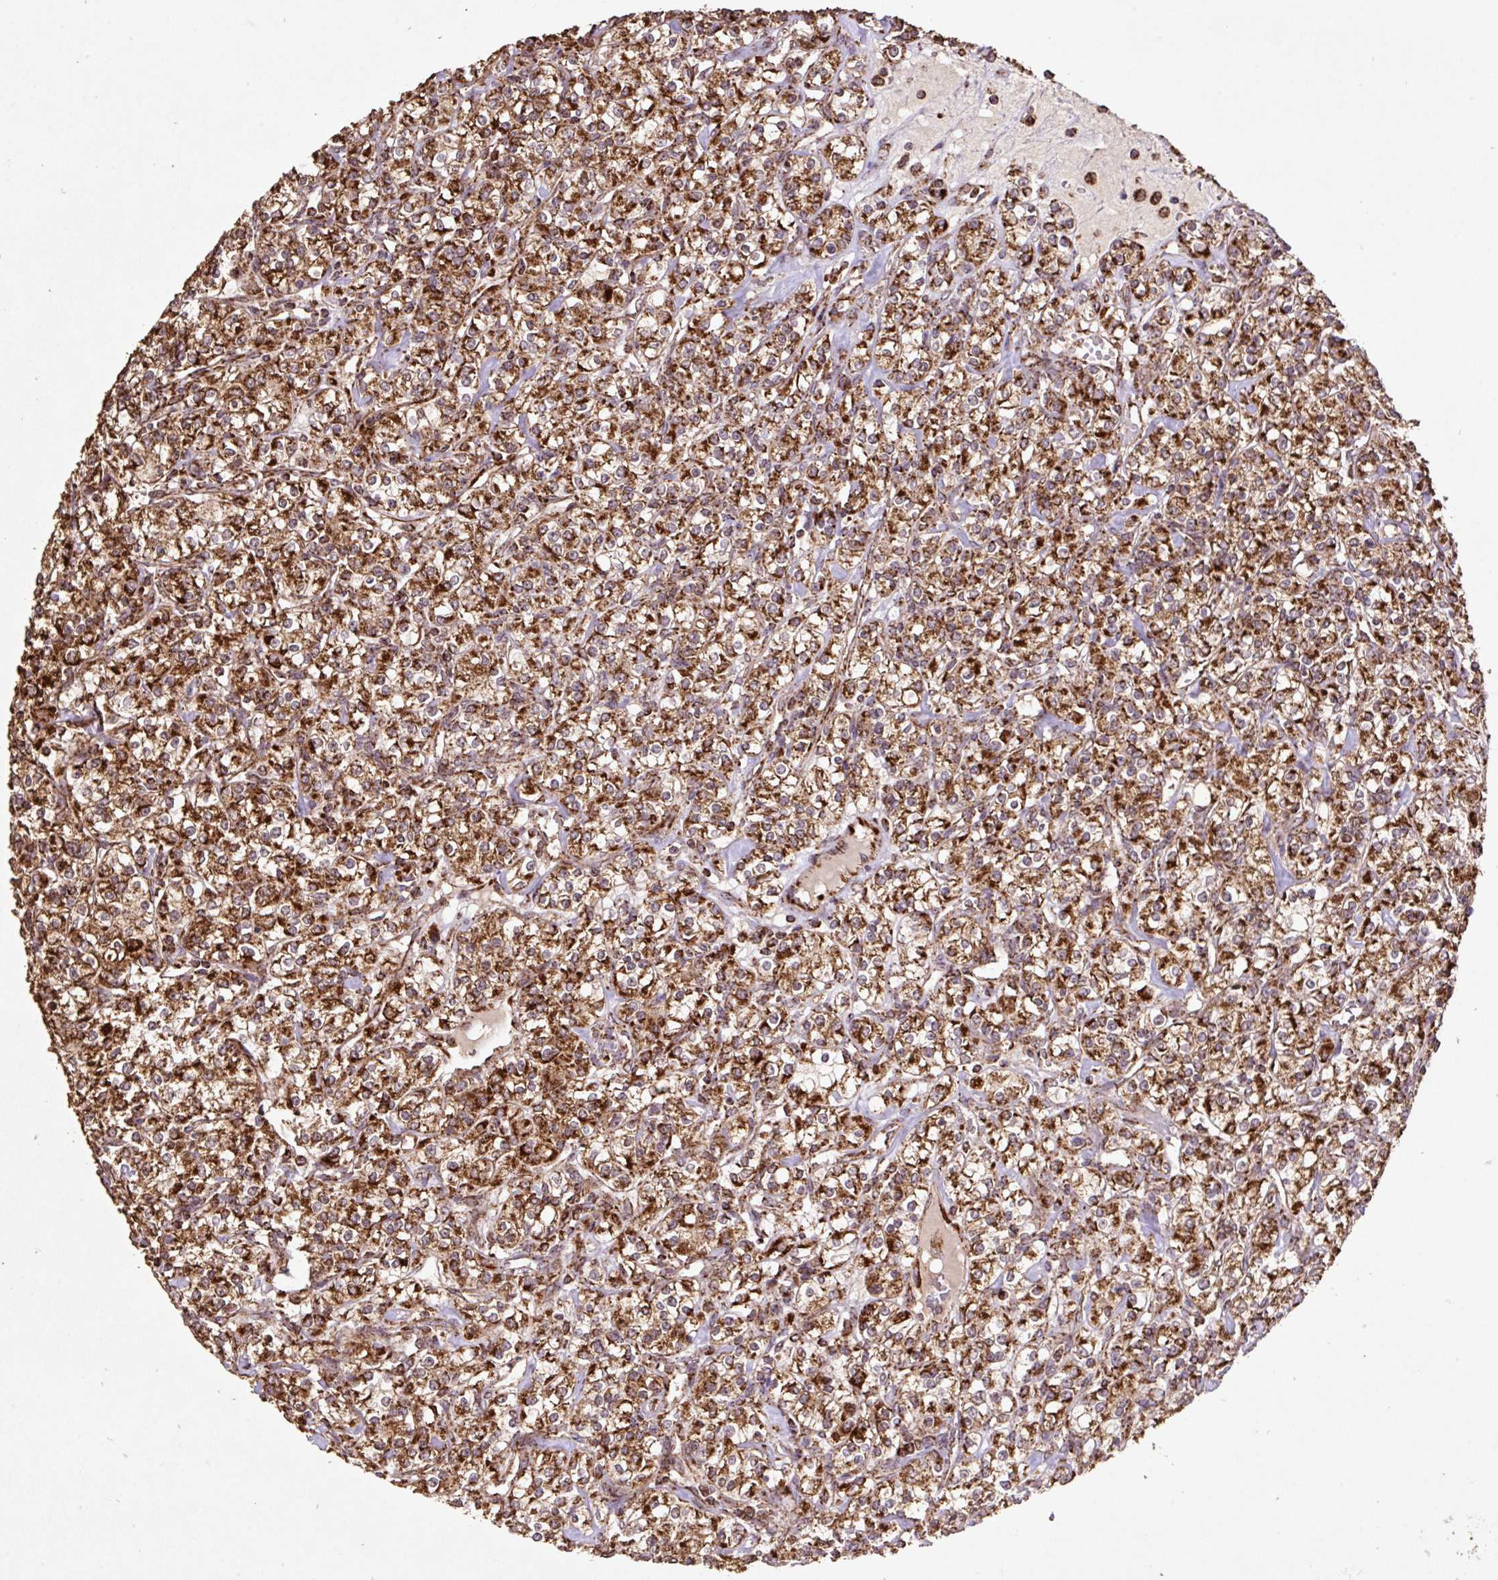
{"staining": {"intensity": "strong", "quantity": ">75%", "location": "cytoplasmic/membranous"}, "tissue": "renal cancer", "cell_type": "Tumor cells", "image_type": "cancer", "snomed": [{"axis": "morphology", "description": "Adenocarcinoma, NOS"}, {"axis": "topography", "description": "Kidney"}], "caption": "A high-resolution micrograph shows immunohistochemistry (IHC) staining of renal cancer, which reveals strong cytoplasmic/membranous expression in about >75% of tumor cells.", "gene": "ATP5F1A", "patient": {"sex": "male", "age": 77}}